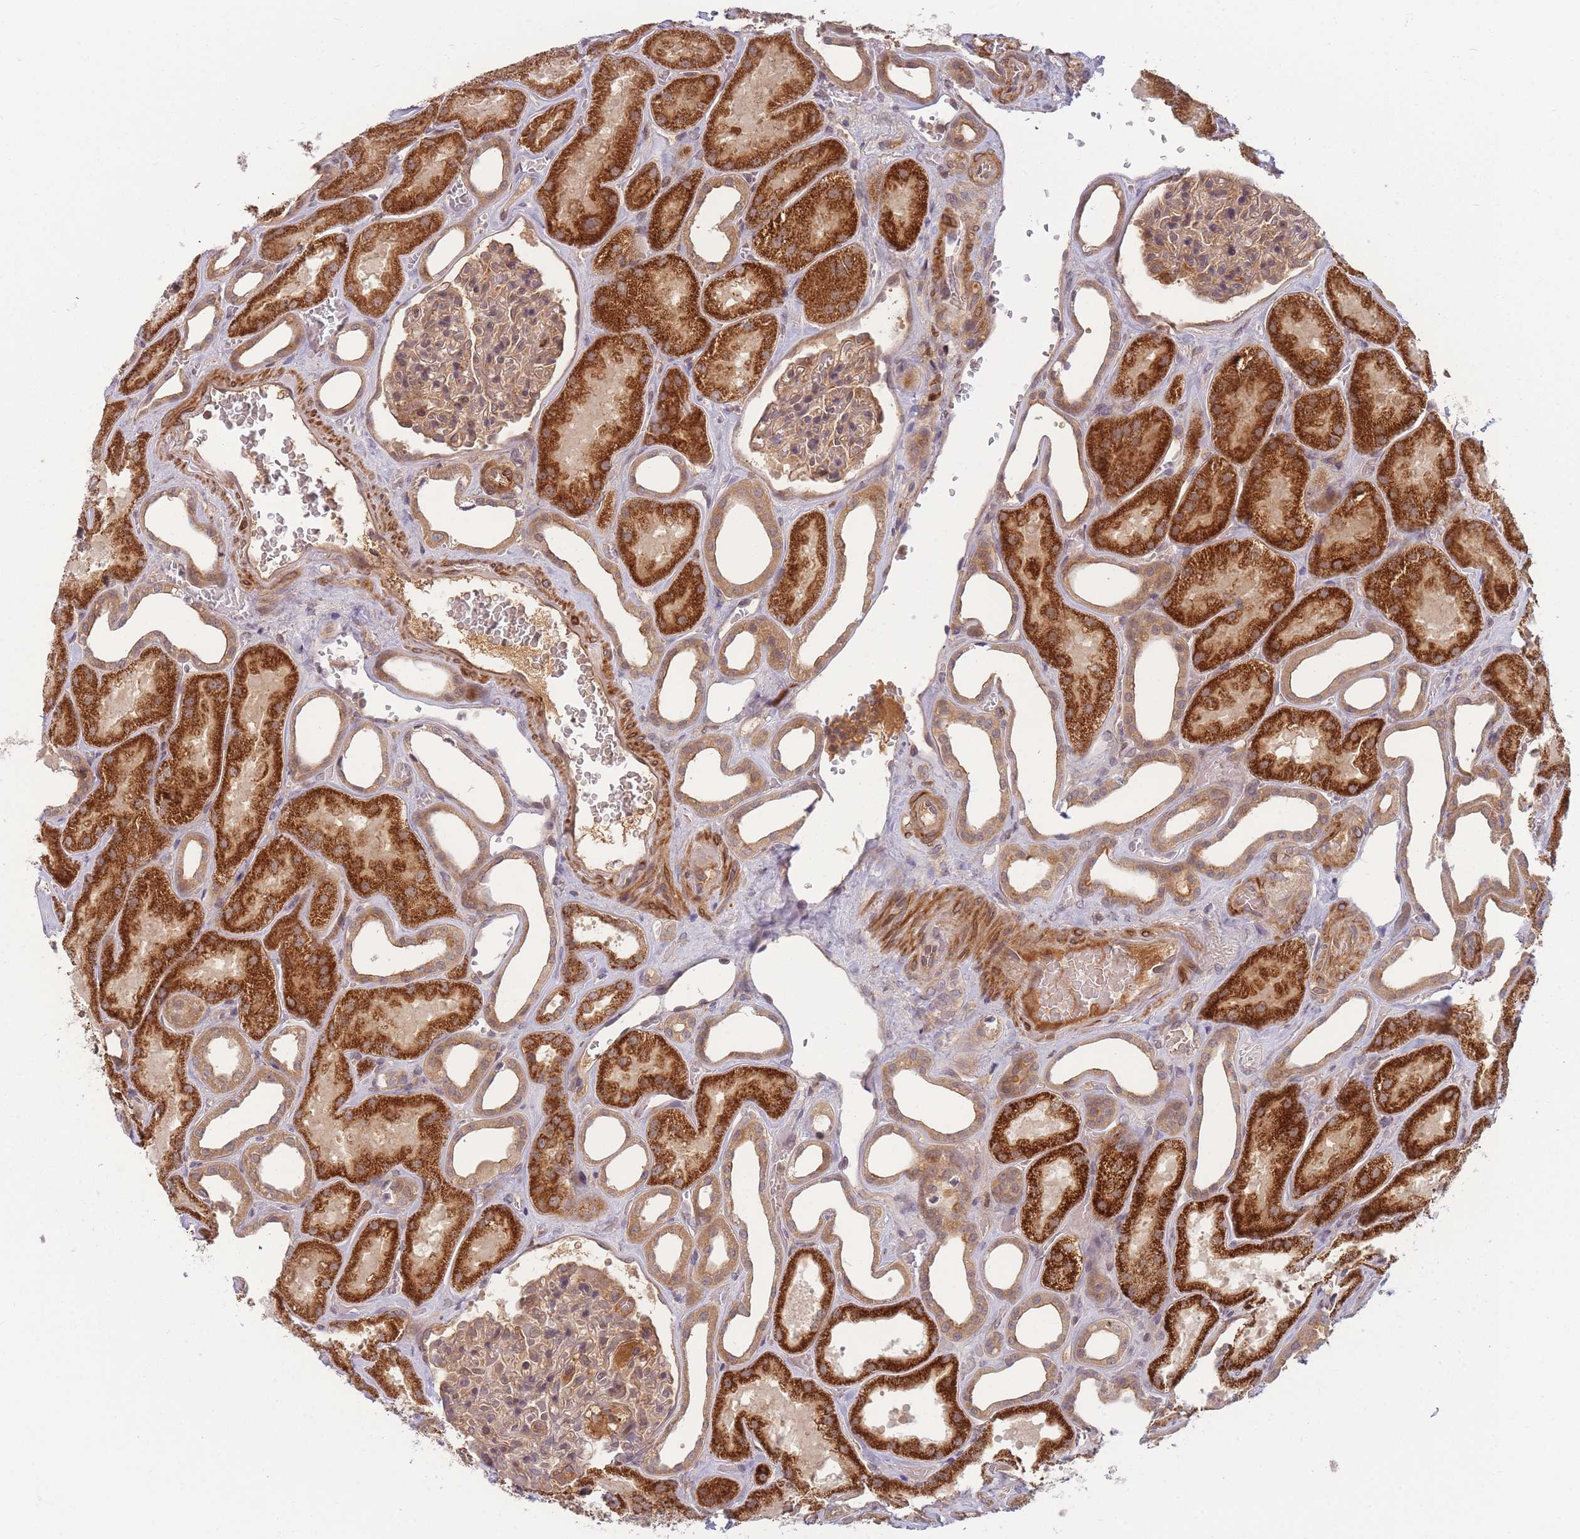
{"staining": {"intensity": "weak", "quantity": "25%-75%", "location": "cytoplasmic/membranous"}, "tissue": "kidney", "cell_type": "Cells in glomeruli", "image_type": "normal", "snomed": [{"axis": "morphology", "description": "Normal tissue, NOS"}, {"axis": "morphology", "description": "Adenocarcinoma, NOS"}, {"axis": "topography", "description": "Kidney"}], "caption": "Immunohistochemical staining of normal human kidney shows low levels of weak cytoplasmic/membranous staining in approximately 25%-75% of cells in glomeruli. (Stains: DAB in brown, nuclei in blue, Microscopy: brightfield microscopy at high magnification).", "gene": "FAM153A", "patient": {"sex": "female", "age": 68}}